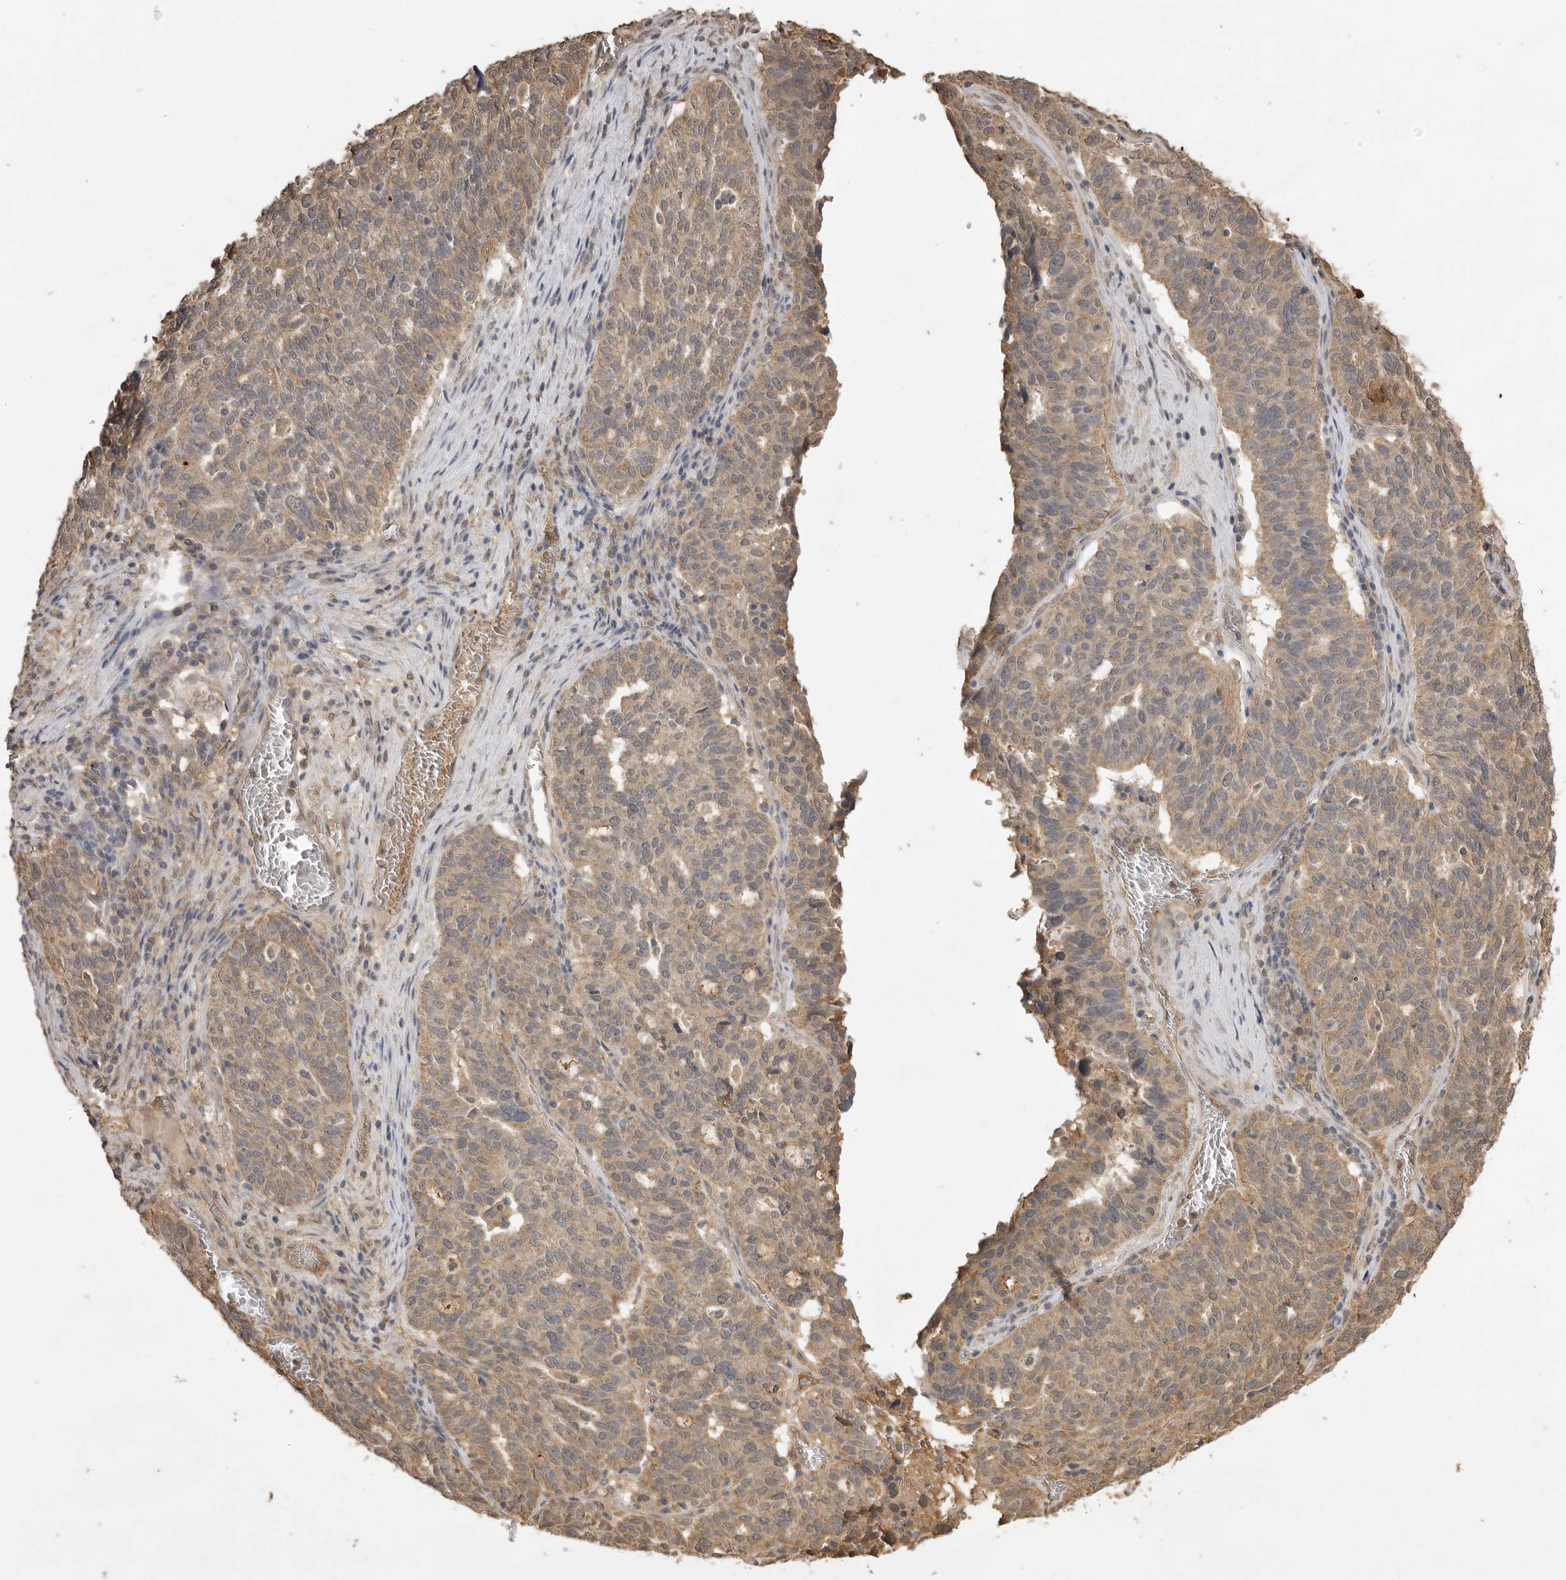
{"staining": {"intensity": "moderate", "quantity": ">75%", "location": "cytoplasmic/membranous"}, "tissue": "ovarian cancer", "cell_type": "Tumor cells", "image_type": "cancer", "snomed": [{"axis": "morphology", "description": "Cystadenocarcinoma, serous, NOS"}, {"axis": "topography", "description": "Ovary"}], "caption": "Immunohistochemical staining of human ovarian cancer demonstrates moderate cytoplasmic/membranous protein expression in about >75% of tumor cells. (Brightfield microscopy of DAB IHC at high magnification).", "gene": "JAG2", "patient": {"sex": "female", "age": 59}}